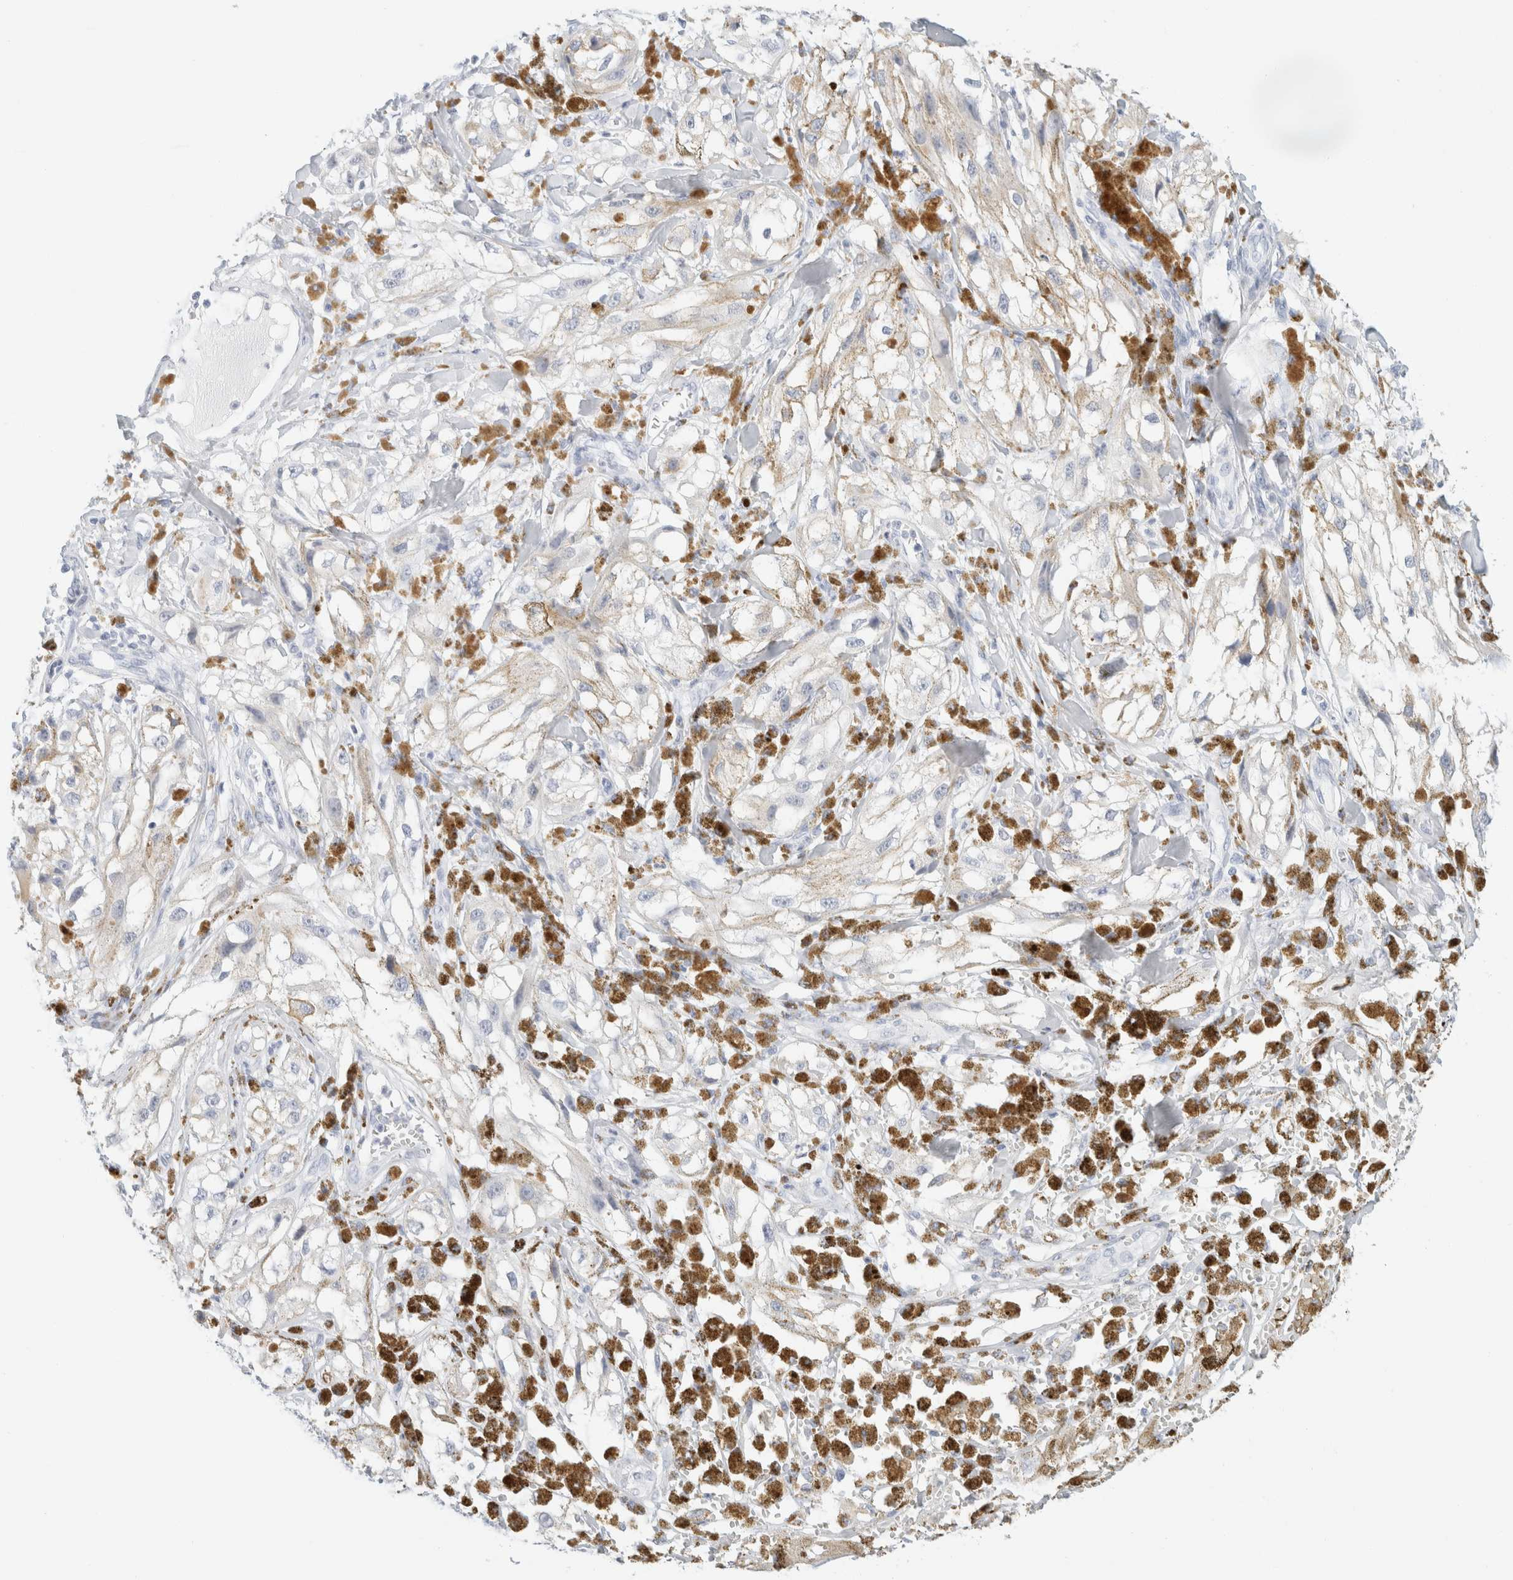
{"staining": {"intensity": "negative", "quantity": "none", "location": "none"}, "tissue": "melanoma", "cell_type": "Tumor cells", "image_type": "cancer", "snomed": [{"axis": "morphology", "description": "Malignant melanoma, NOS"}, {"axis": "topography", "description": "Skin"}], "caption": "Immunohistochemistry (IHC) of malignant melanoma displays no staining in tumor cells. (DAB IHC visualized using brightfield microscopy, high magnification).", "gene": "KRT20", "patient": {"sex": "male", "age": 88}}